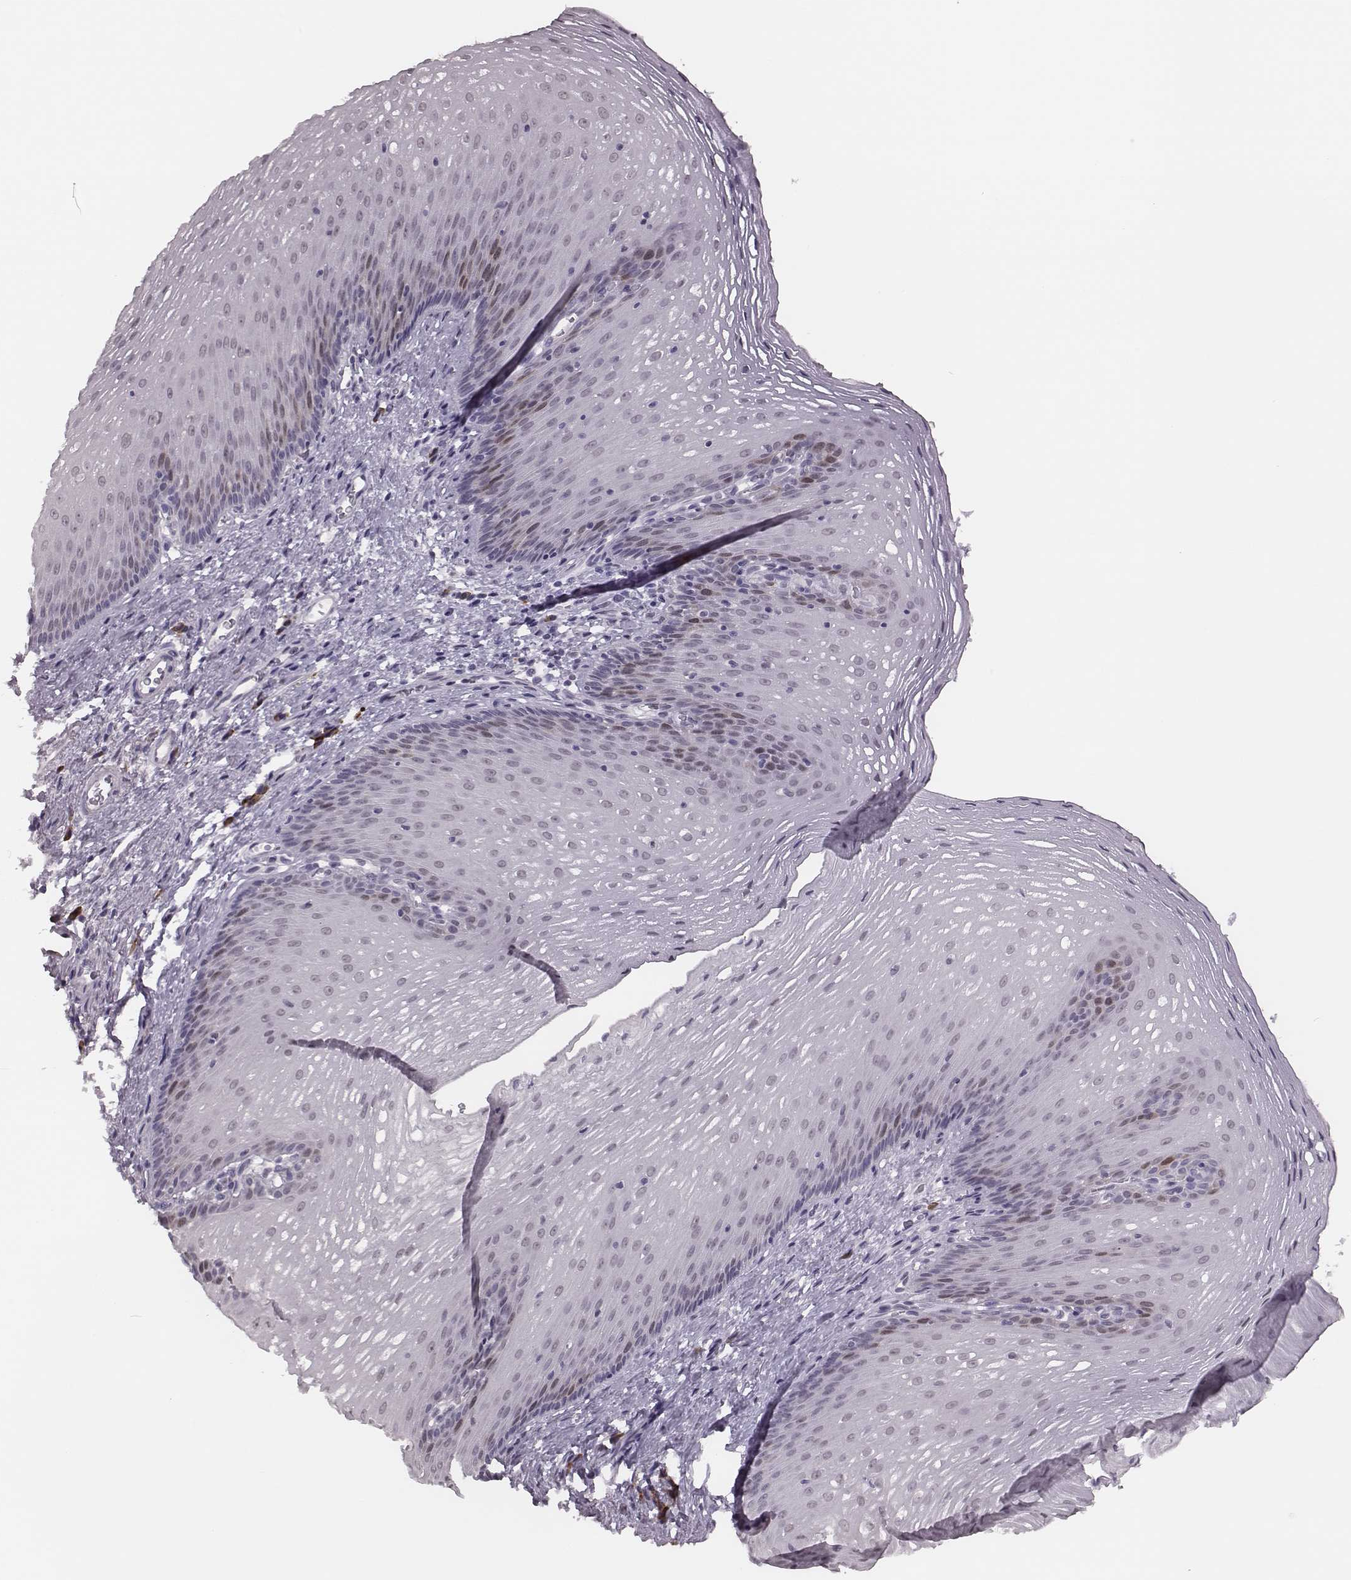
{"staining": {"intensity": "moderate", "quantity": "<25%", "location": "nuclear"}, "tissue": "esophagus", "cell_type": "Squamous epithelial cells", "image_type": "normal", "snomed": [{"axis": "morphology", "description": "Normal tissue, NOS"}, {"axis": "topography", "description": "Esophagus"}], "caption": "A brown stain highlights moderate nuclear staining of a protein in squamous epithelial cells of normal human esophagus. (DAB IHC, brown staining for protein, blue staining for nuclei).", "gene": "PBK", "patient": {"sex": "male", "age": 76}}